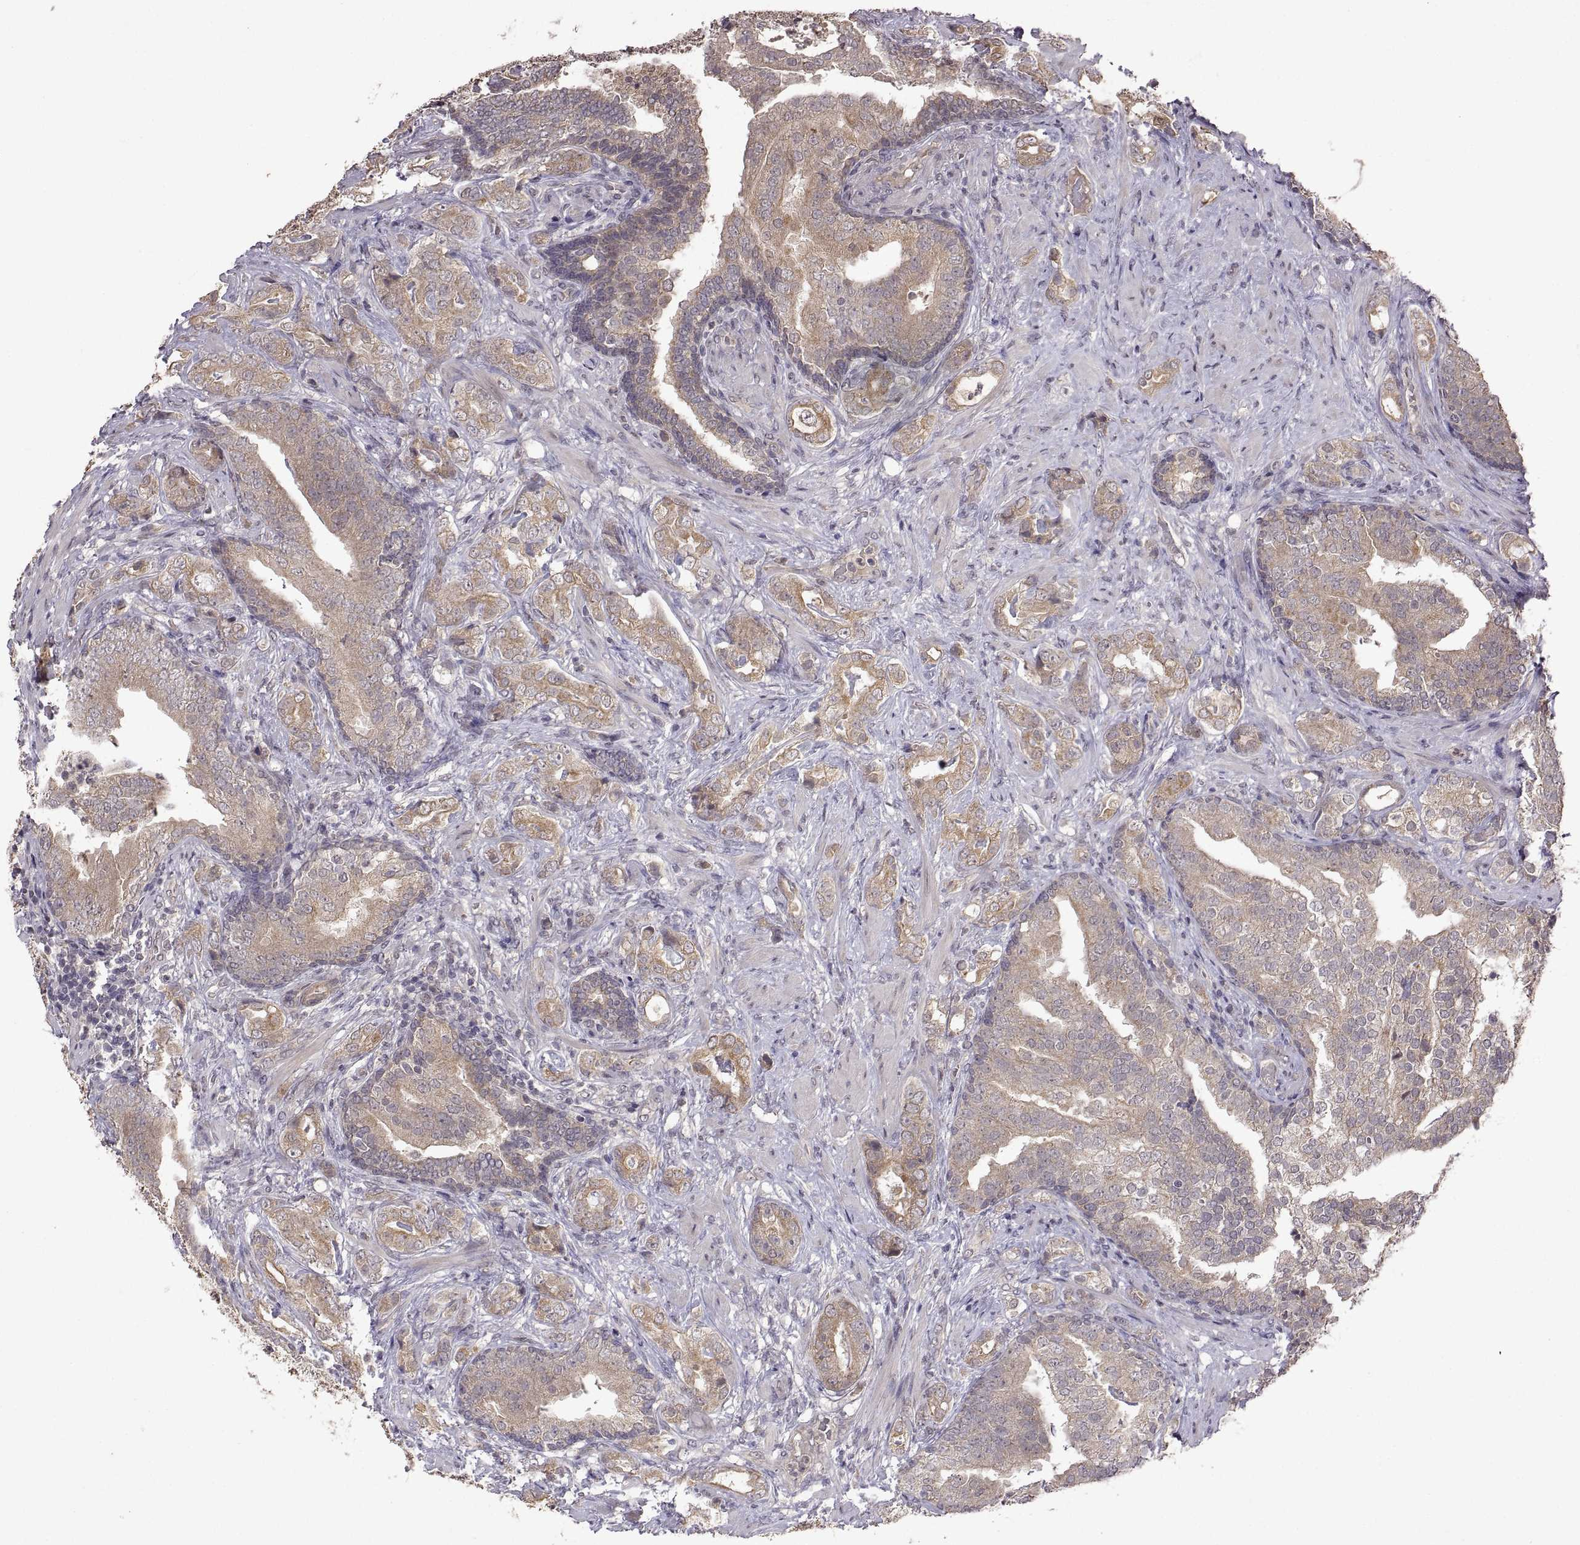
{"staining": {"intensity": "moderate", "quantity": ">75%", "location": "cytoplasmic/membranous"}, "tissue": "prostate cancer", "cell_type": "Tumor cells", "image_type": "cancer", "snomed": [{"axis": "morphology", "description": "Adenocarcinoma, NOS"}, {"axis": "topography", "description": "Prostate"}], "caption": "Immunohistochemistry of prostate cancer (adenocarcinoma) demonstrates medium levels of moderate cytoplasmic/membranous expression in approximately >75% of tumor cells. (Brightfield microscopy of DAB IHC at high magnification).", "gene": "LAMA1", "patient": {"sex": "male", "age": 57}}